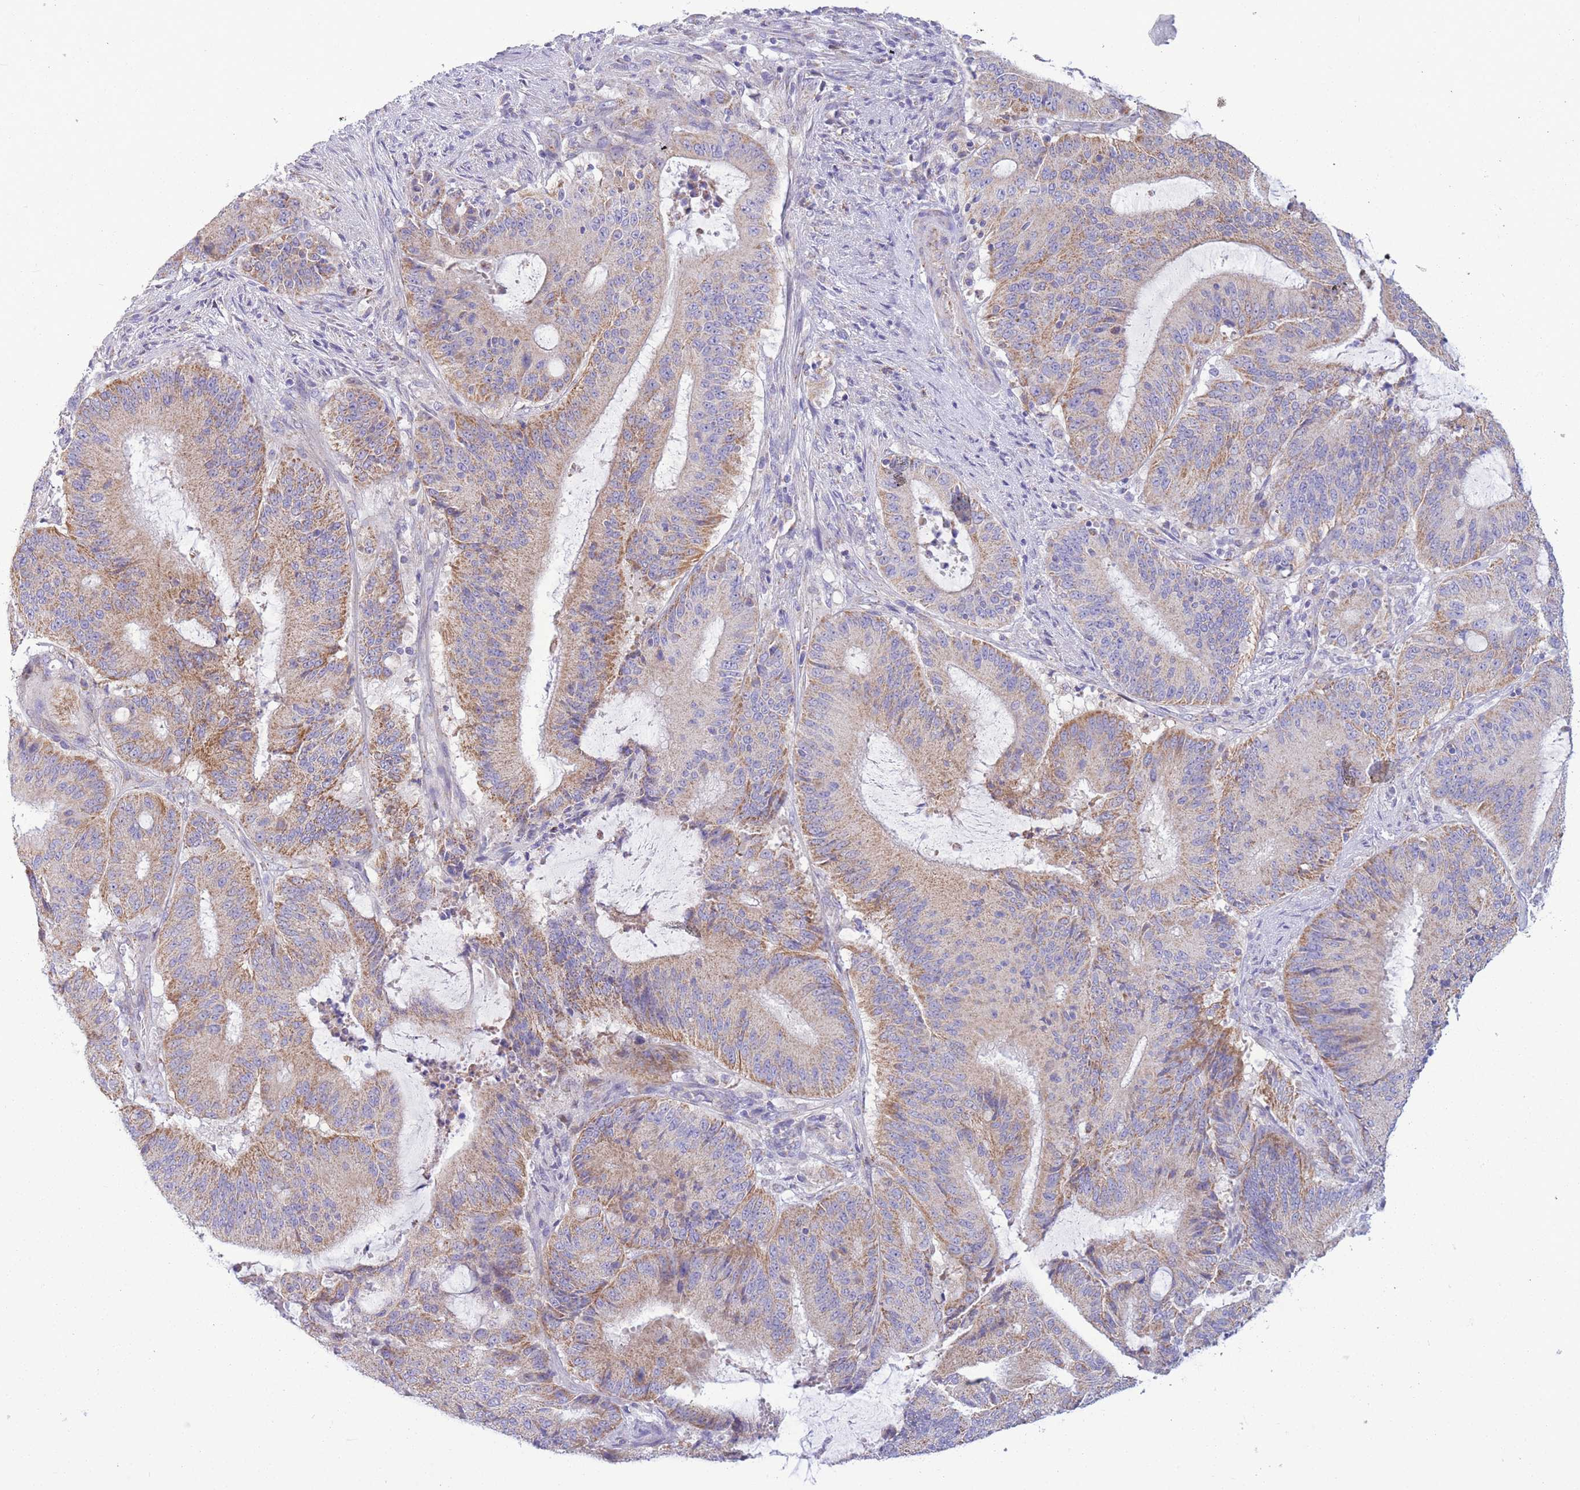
{"staining": {"intensity": "moderate", "quantity": "25%-75%", "location": "cytoplasmic/membranous"}, "tissue": "liver cancer", "cell_type": "Tumor cells", "image_type": "cancer", "snomed": [{"axis": "morphology", "description": "Normal tissue, NOS"}, {"axis": "morphology", "description": "Cholangiocarcinoma"}, {"axis": "topography", "description": "Liver"}, {"axis": "topography", "description": "Peripheral nerve tissue"}], "caption": "Protein staining of cholangiocarcinoma (liver) tissue shows moderate cytoplasmic/membranous staining in approximately 25%-75% of tumor cells.", "gene": "PDHA1", "patient": {"sex": "female", "age": 73}}